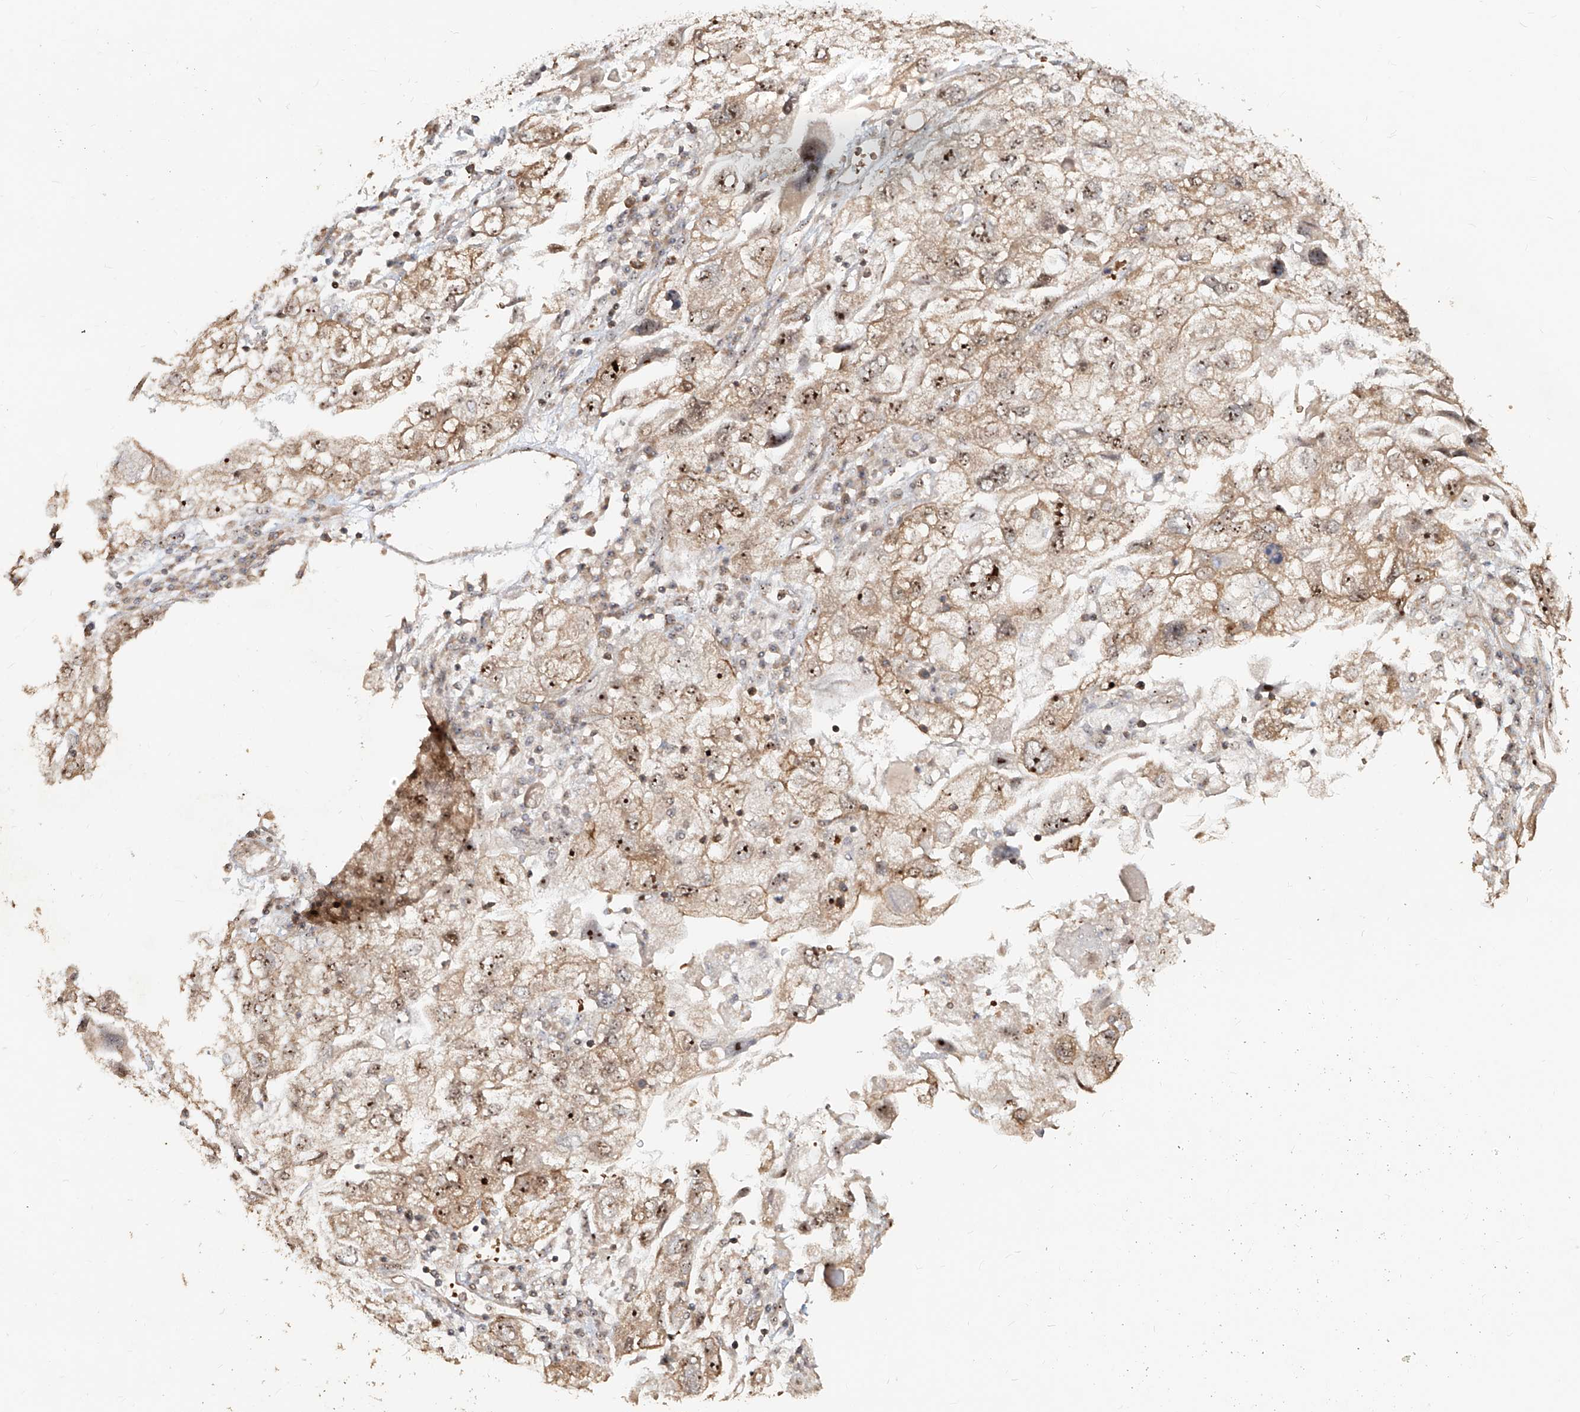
{"staining": {"intensity": "moderate", "quantity": ">75%", "location": "cytoplasmic/membranous,nuclear"}, "tissue": "endometrial cancer", "cell_type": "Tumor cells", "image_type": "cancer", "snomed": [{"axis": "morphology", "description": "Adenocarcinoma, NOS"}, {"axis": "topography", "description": "Endometrium"}], "caption": "Human endometrial cancer (adenocarcinoma) stained for a protein (brown) exhibits moderate cytoplasmic/membranous and nuclear positive positivity in approximately >75% of tumor cells.", "gene": "BYSL", "patient": {"sex": "female", "age": 49}}